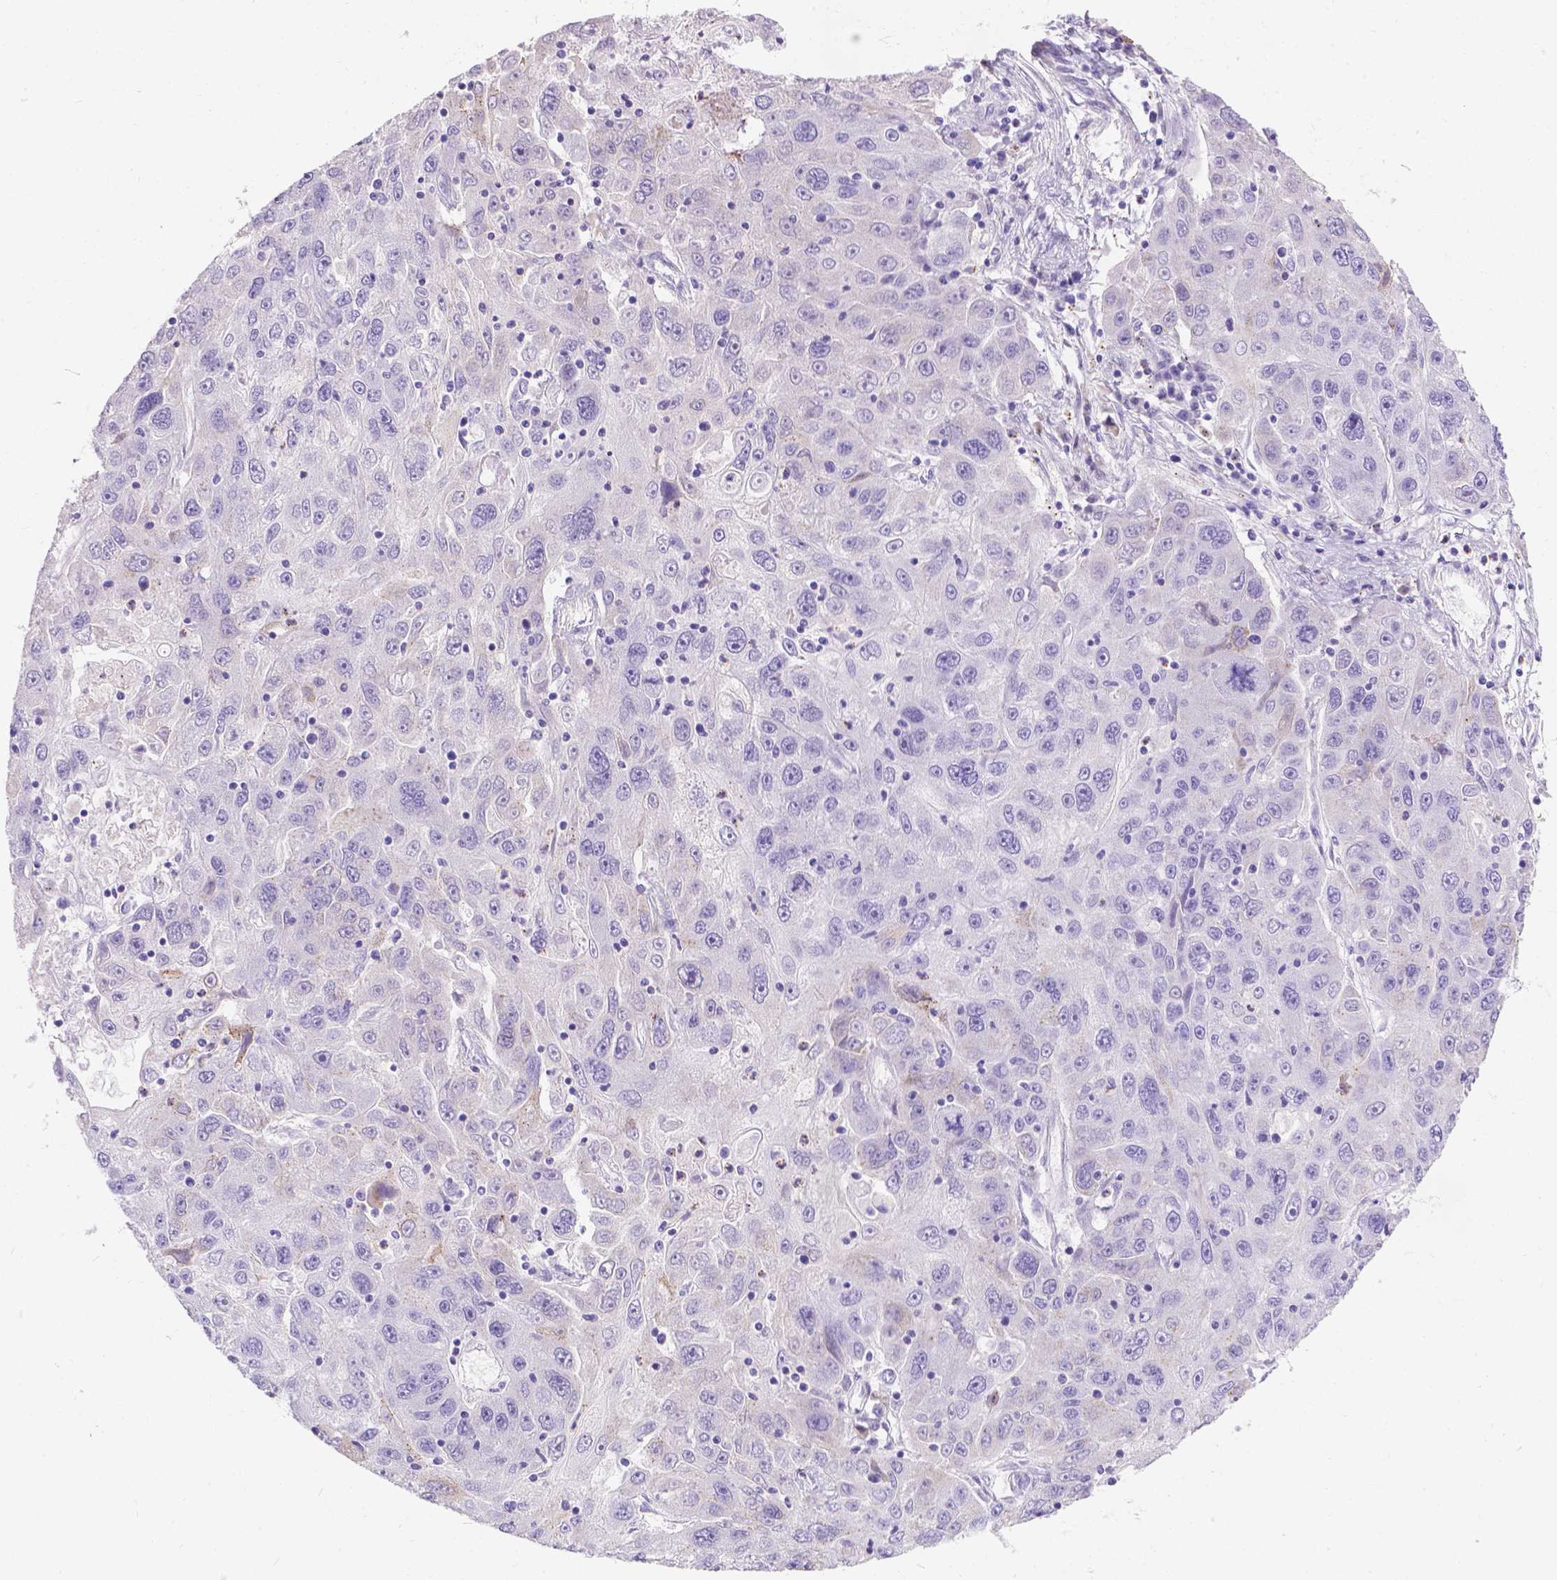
{"staining": {"intensity": "negative", "quantity": "none", "location": "none"}, "tissue": "stomach cancer", "cell_type": "Tumor cells", "image_type": "cancer", "snomed": [{"axis": "morphology", "description": "Adenocarcinoma, NOS"}, {"axis": "topography", "description": "Stomach"}], "caption": "Protein analysis of adenocarcinoma (stomach) reveals no significant expression in tumor cells. (Brightfield microscopy of DAB (3,3'-diaminobenzidine) immunohistochemistry (IHC) at high magnification).", "gene": "GNRHR", "patient": {"sex": "male", "age": 56}}